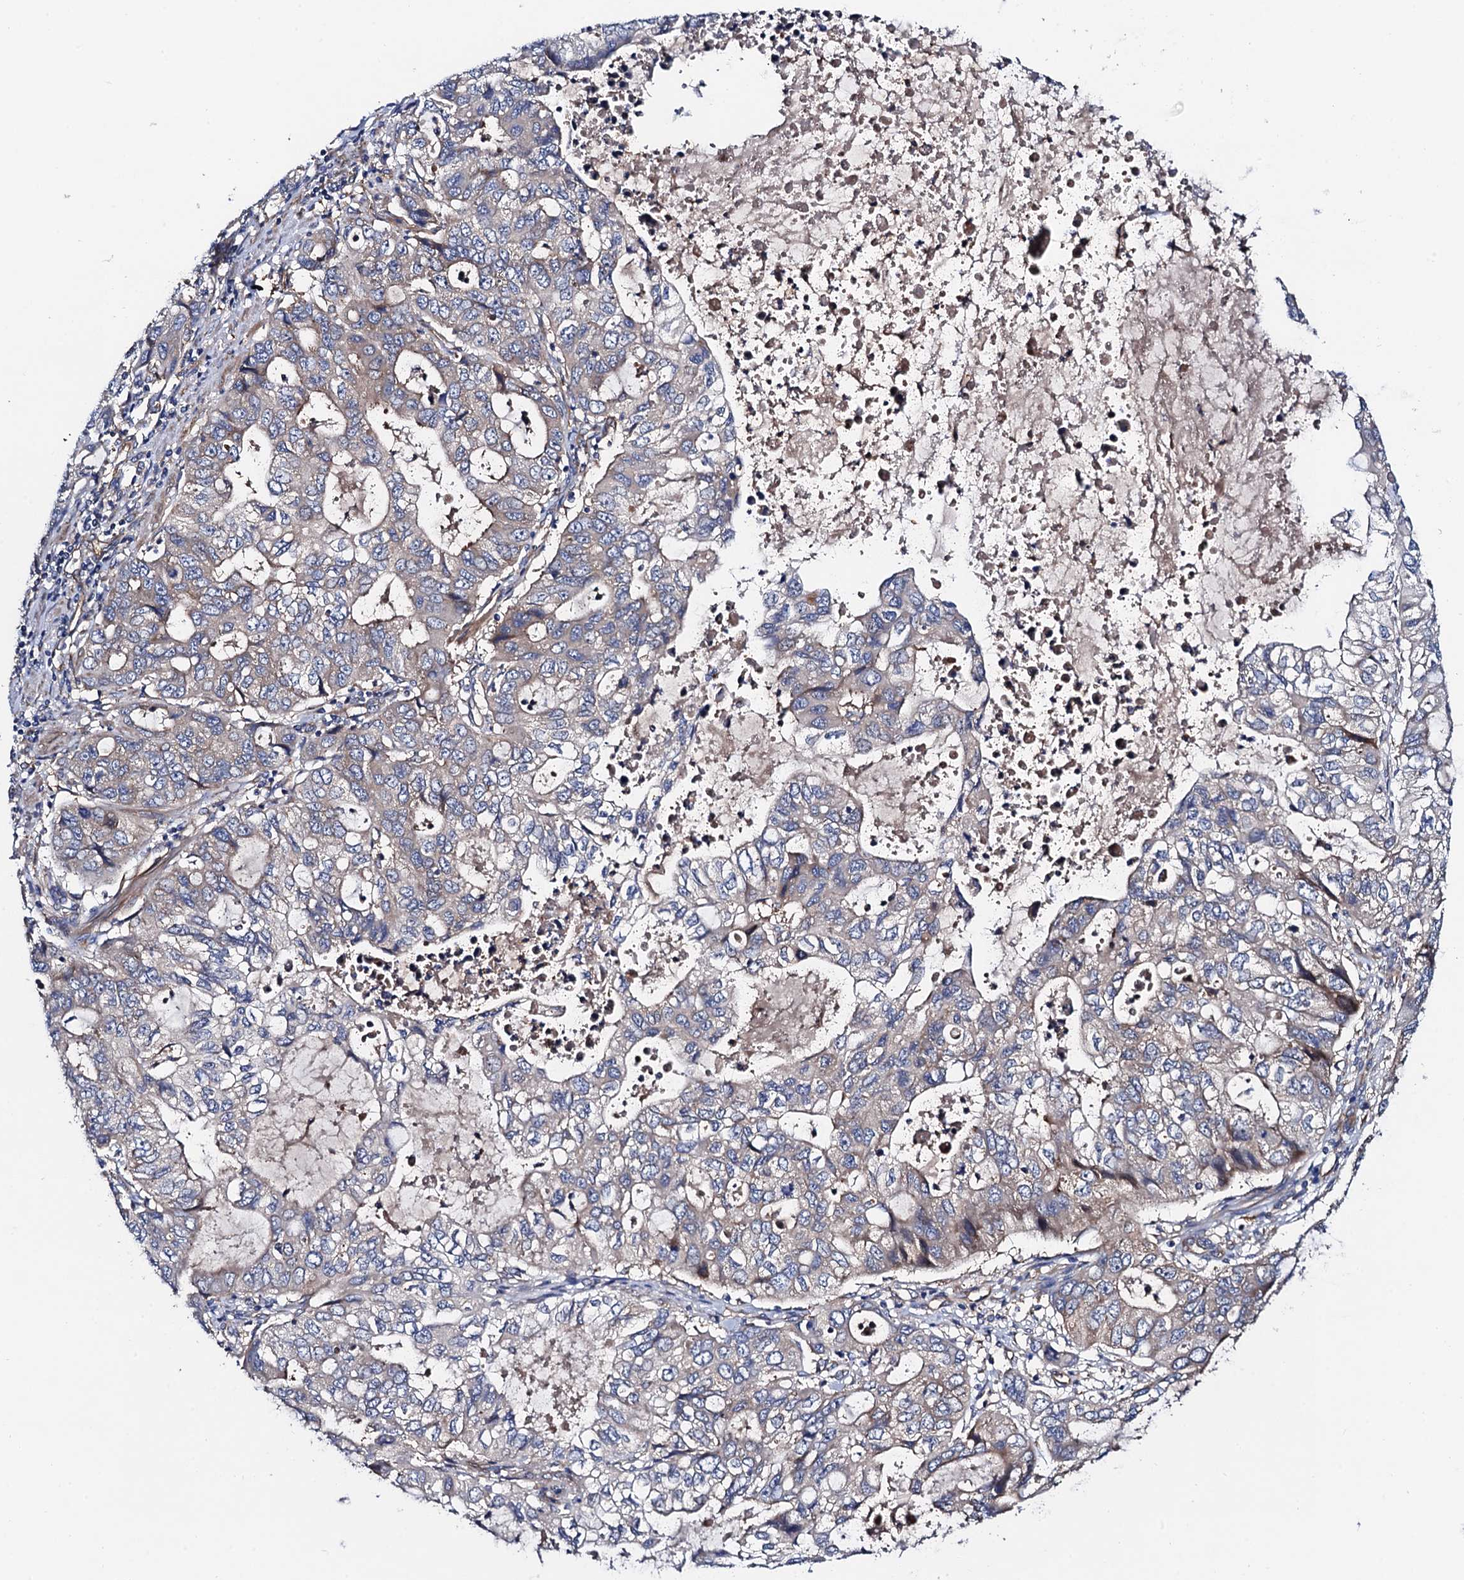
{"staining": {"intensity": "weak", "quantity": "<25%", "location": "cytoplasmic/membranous"}, "tissue": "stomach cancer", "cell_type": "Tumor cells", "image_type": "cancer", "snomed": [{"axis": "morphology", "description": "Adenocarcinoma, NOS"}, {"axis": "topography", "description": "Stomach, upper"}], "caption": "High magnification brightfield microscopy of adenocarcinoma (stomach) stained with DAB (brown) and counterstained with hematoxylin (blue): tumor cells show no significant staining. (Brightfield microscopy of DAB (3,3'-diaminobenzidine) immunohistochemistry (IHC) at high magnification).", "gene": "MRPL48", "patient": {"sex": "female", "age": 52}}